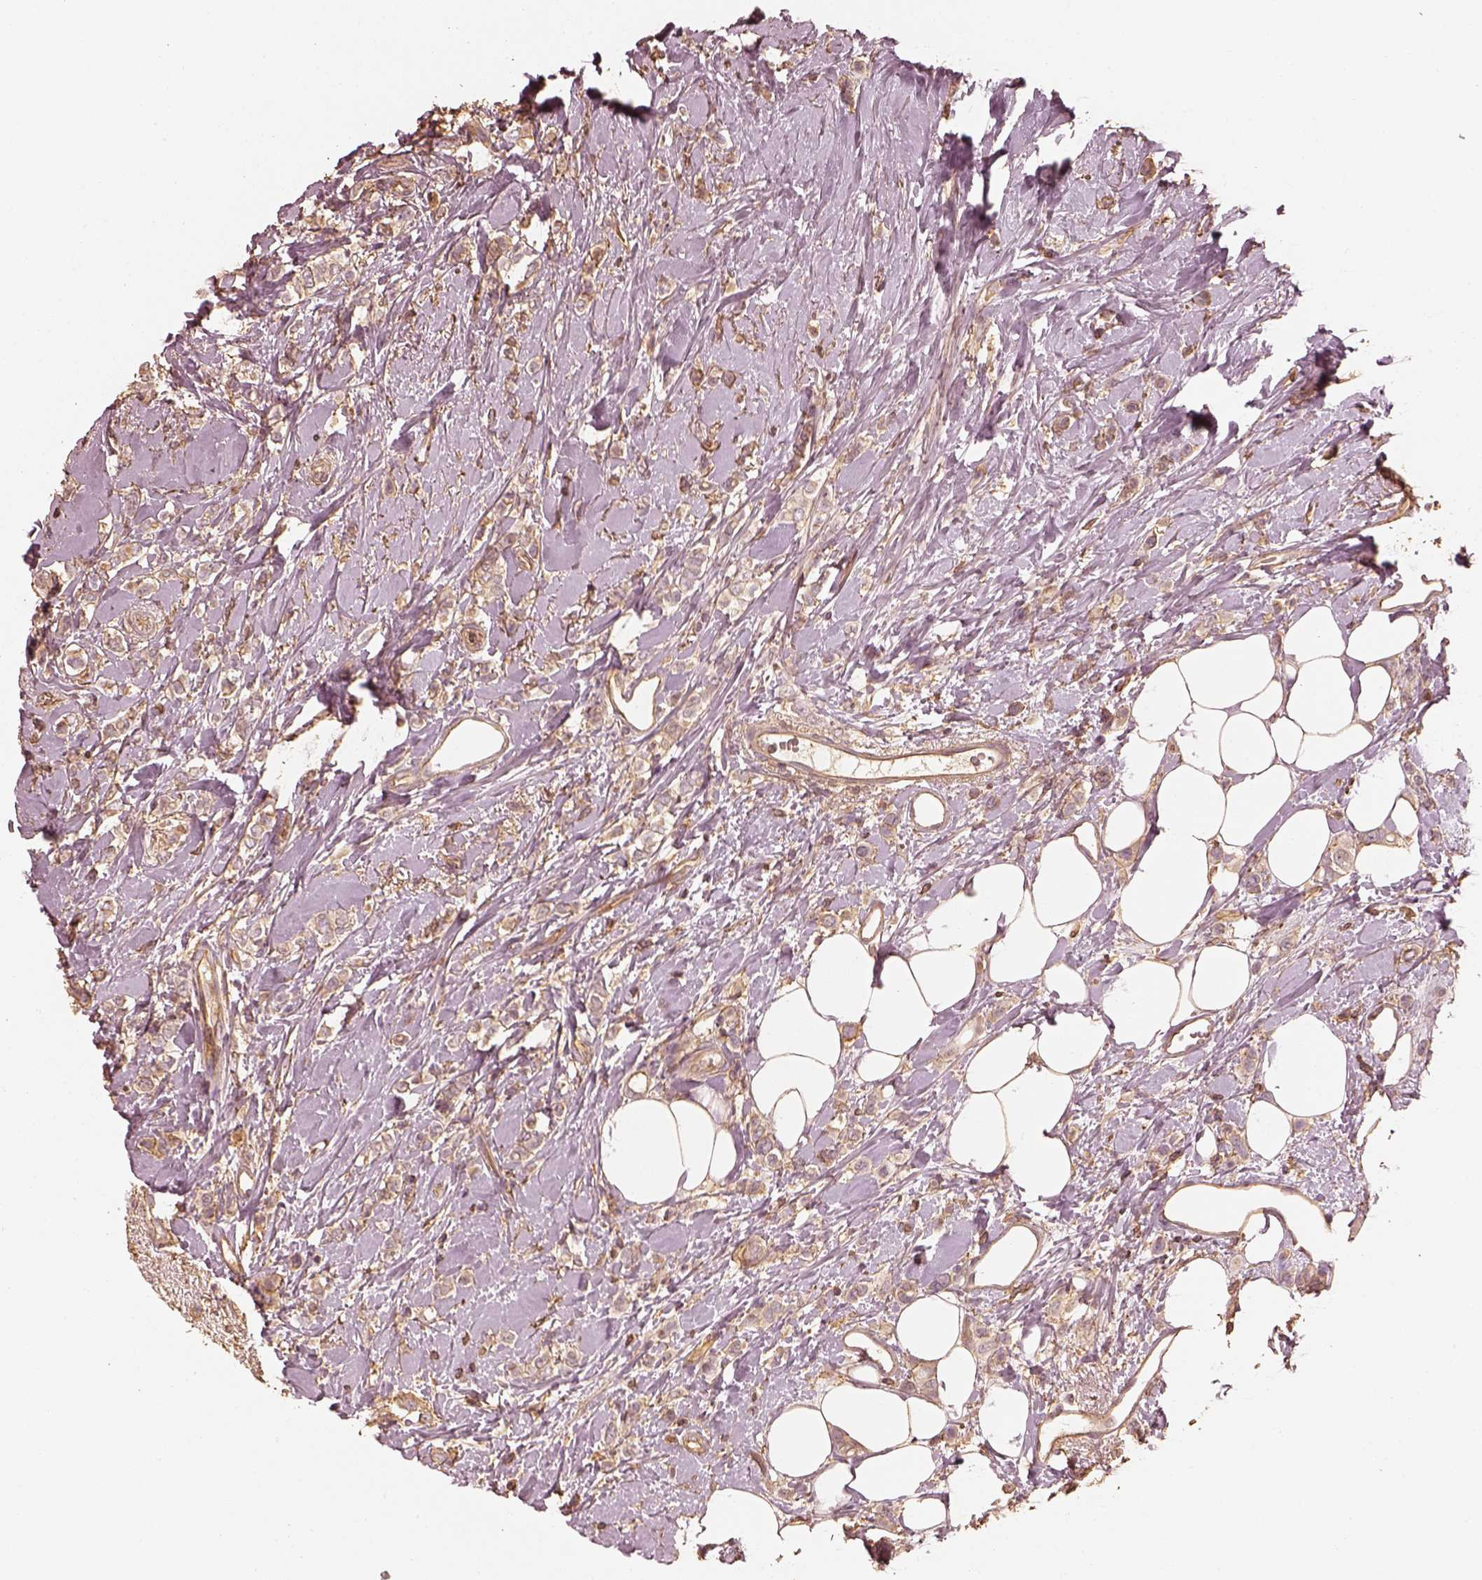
{"staining": {"intensity": "weak", "quantity": "25%-75%", "location": "cytoplasmic/membranous"}, "tissue": "breast cancer", "cell_type": "Tumor cells", "image_type": "cancer", "snomed": [{"axis": "morphology", "description": "Lobular carcinoma"}, {"axis": "topography", "description": "Breast"}], "caption": "Tumor cells display low levels of weak cytoplasmic/membranous staining in approximately 25%-75% of cells in human breast lobular carcinoma.", "gene": "WDR7", "patient": {"sex": "female", "age": 66}}